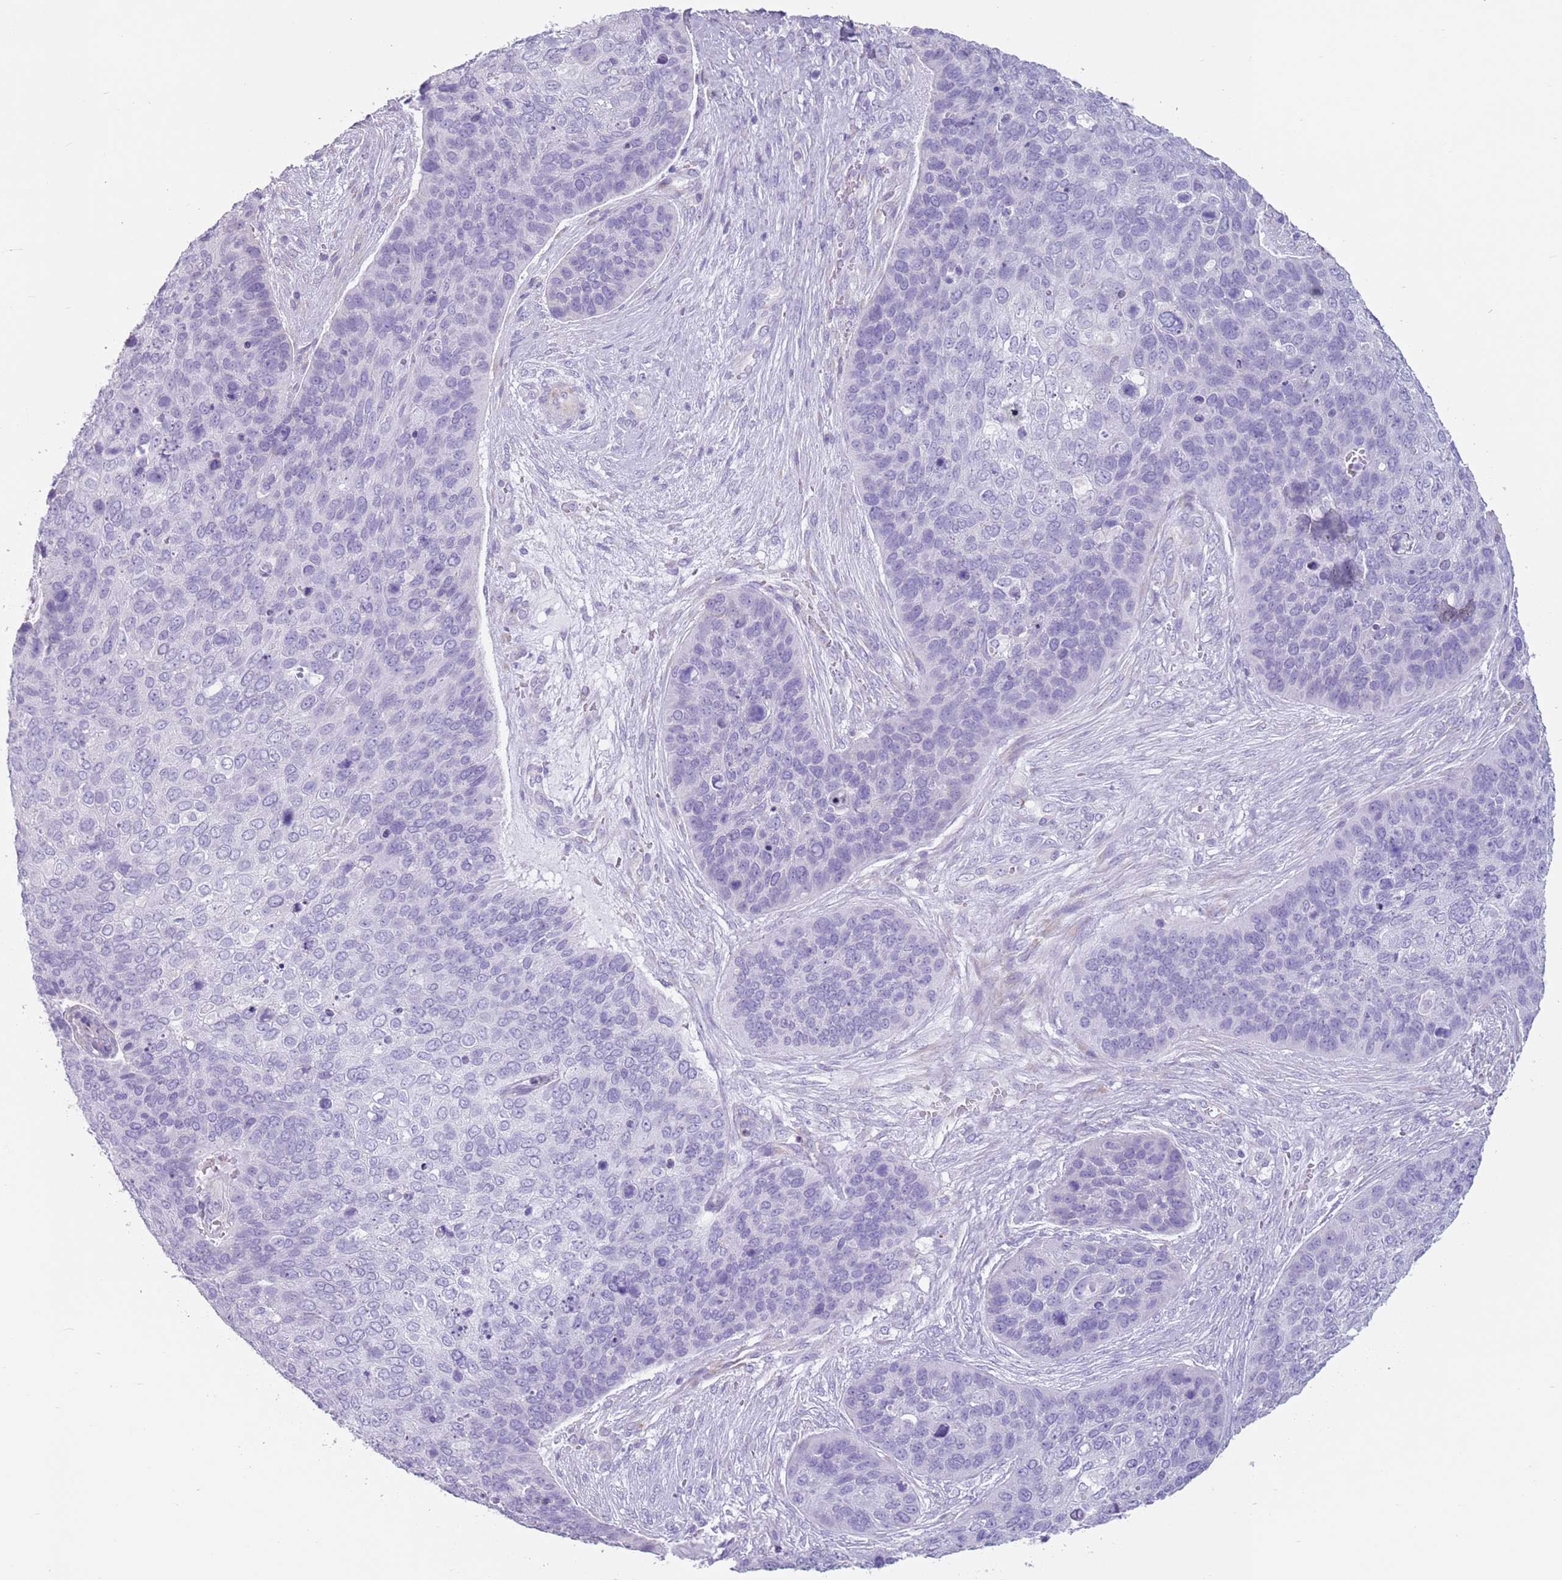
{"staining": {"intensity": "negative", "quantity": "none", "location": "none"}, "tissue": "skin cancer", "cell_type": "Tumor cells", "image_type": "cancer", "snomed": [{"axis": "morphology", "description": "Basal cell carcinoma"}, {"axis": "topography", "description": "Skin"}], "caption": "This photomicrograph is of basal cell carcinoma (skin) stained with immunohistochemistry to label a protein in brown with the nuclei are counter-stained blue. There is no expression in tumor cells.", "gene": "HYOU1", "patient": {"sex": "female", "age": 74}}